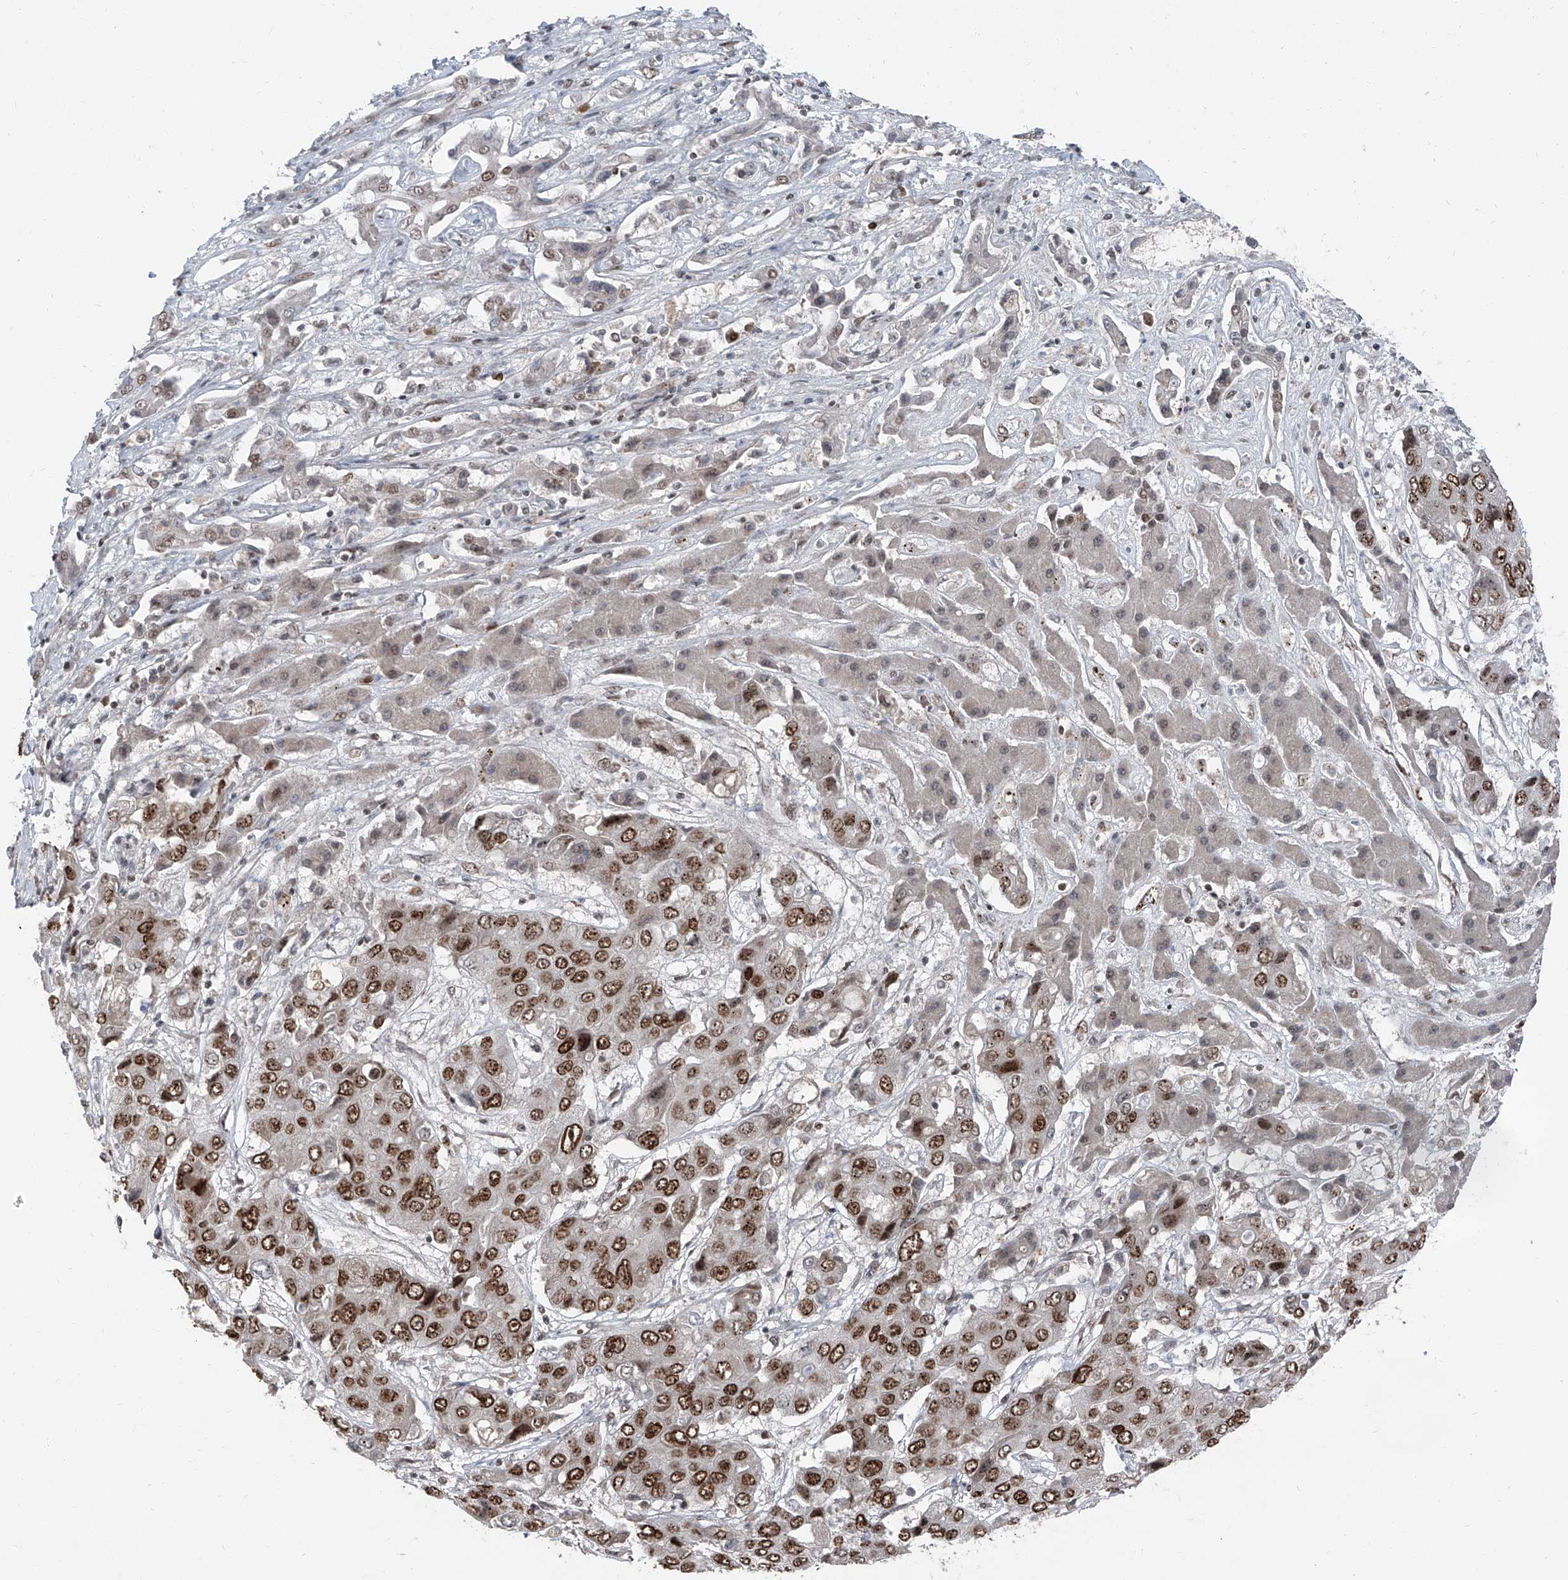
{"staining": {"intensity": "moderate", "quantity": ">75%", "location": "nuclear"}, "tissue": "liver cancer", "cell_type": "Tumor cells", "image_type": "cancer", "snomed": [{"axis": "morphology", "description": "Cholangiocarcinoma"}, {"axis": "topography", "description": "Liver"}], "caption": "Immunohistochemistry (IHC) photomicrograph of liver cancer (cholangiocarcinoma) stained for a protein (brown), which exhibits medium levels of moderate nuclear expression in approximately >75% of tumor cells.", "gene": "BMI1", "patient": {"sex": "male", "age": 67}}